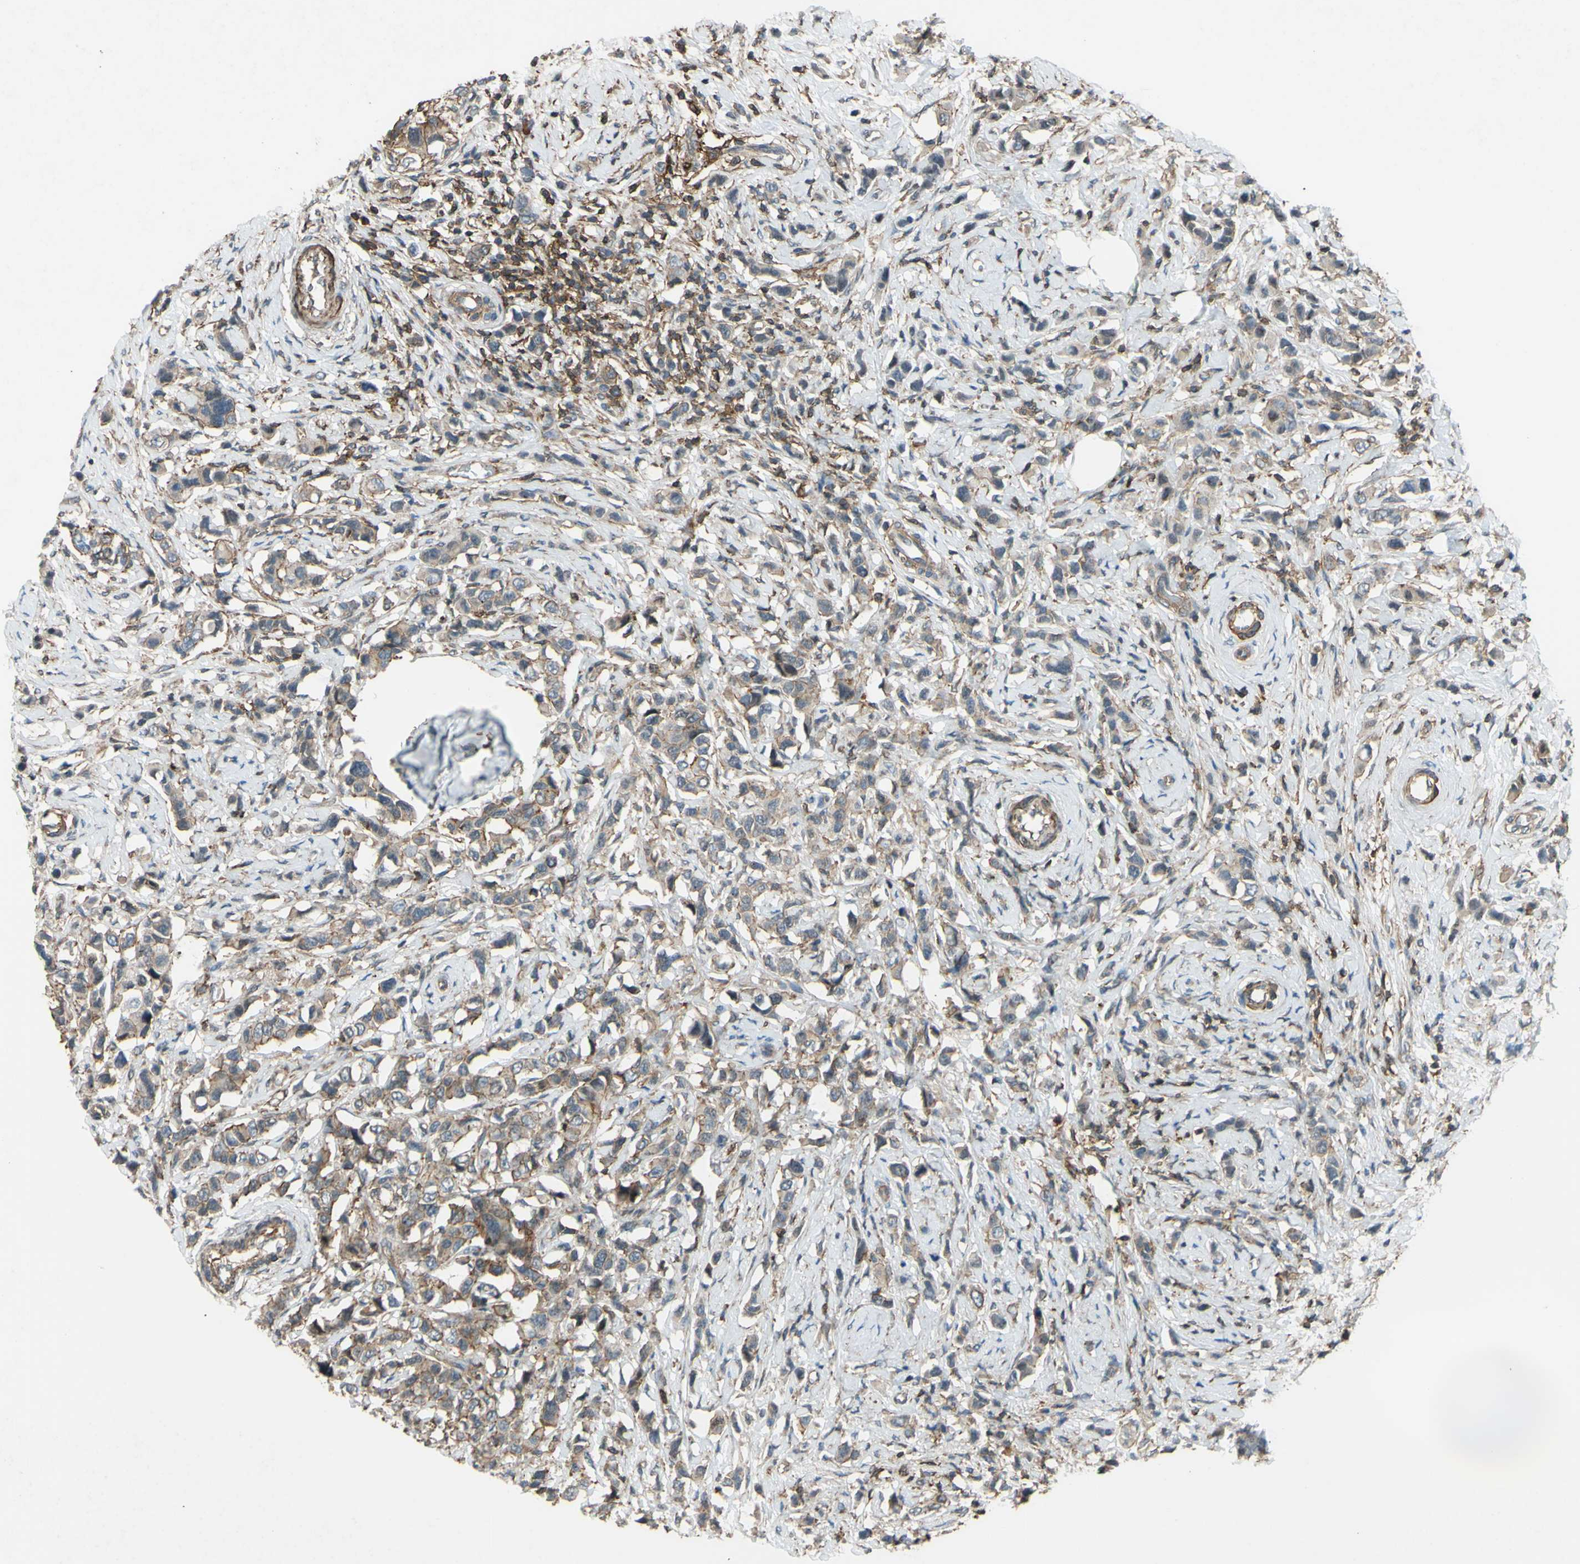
{"staining": {"intensity": "moderate", "quantity": "25%-75%", "location": "cytoplasmic/membranous"}, "tissue": "breast cancer", "cell_type": "Tumor cells", "image_type": "cancer", "snomed": [{"axis": "morphology", "description": "Normal tissue, NOS"}, {"axis": "morphology", "description": "Duct carcinoma"}, {"axis": "topography", "description": "Breast"}], "caption": "Protein expression analysis of human breast cancer (intraductal carcinoma) reveals moderate cytoplasmic/membranous expression in approximately 25%-75% of tumor cells. (brown staining indicates protein expression, while blue staining denotes nuclei).", "gene": "ADD3", "patient": {"sex": "female", "age": 50}}